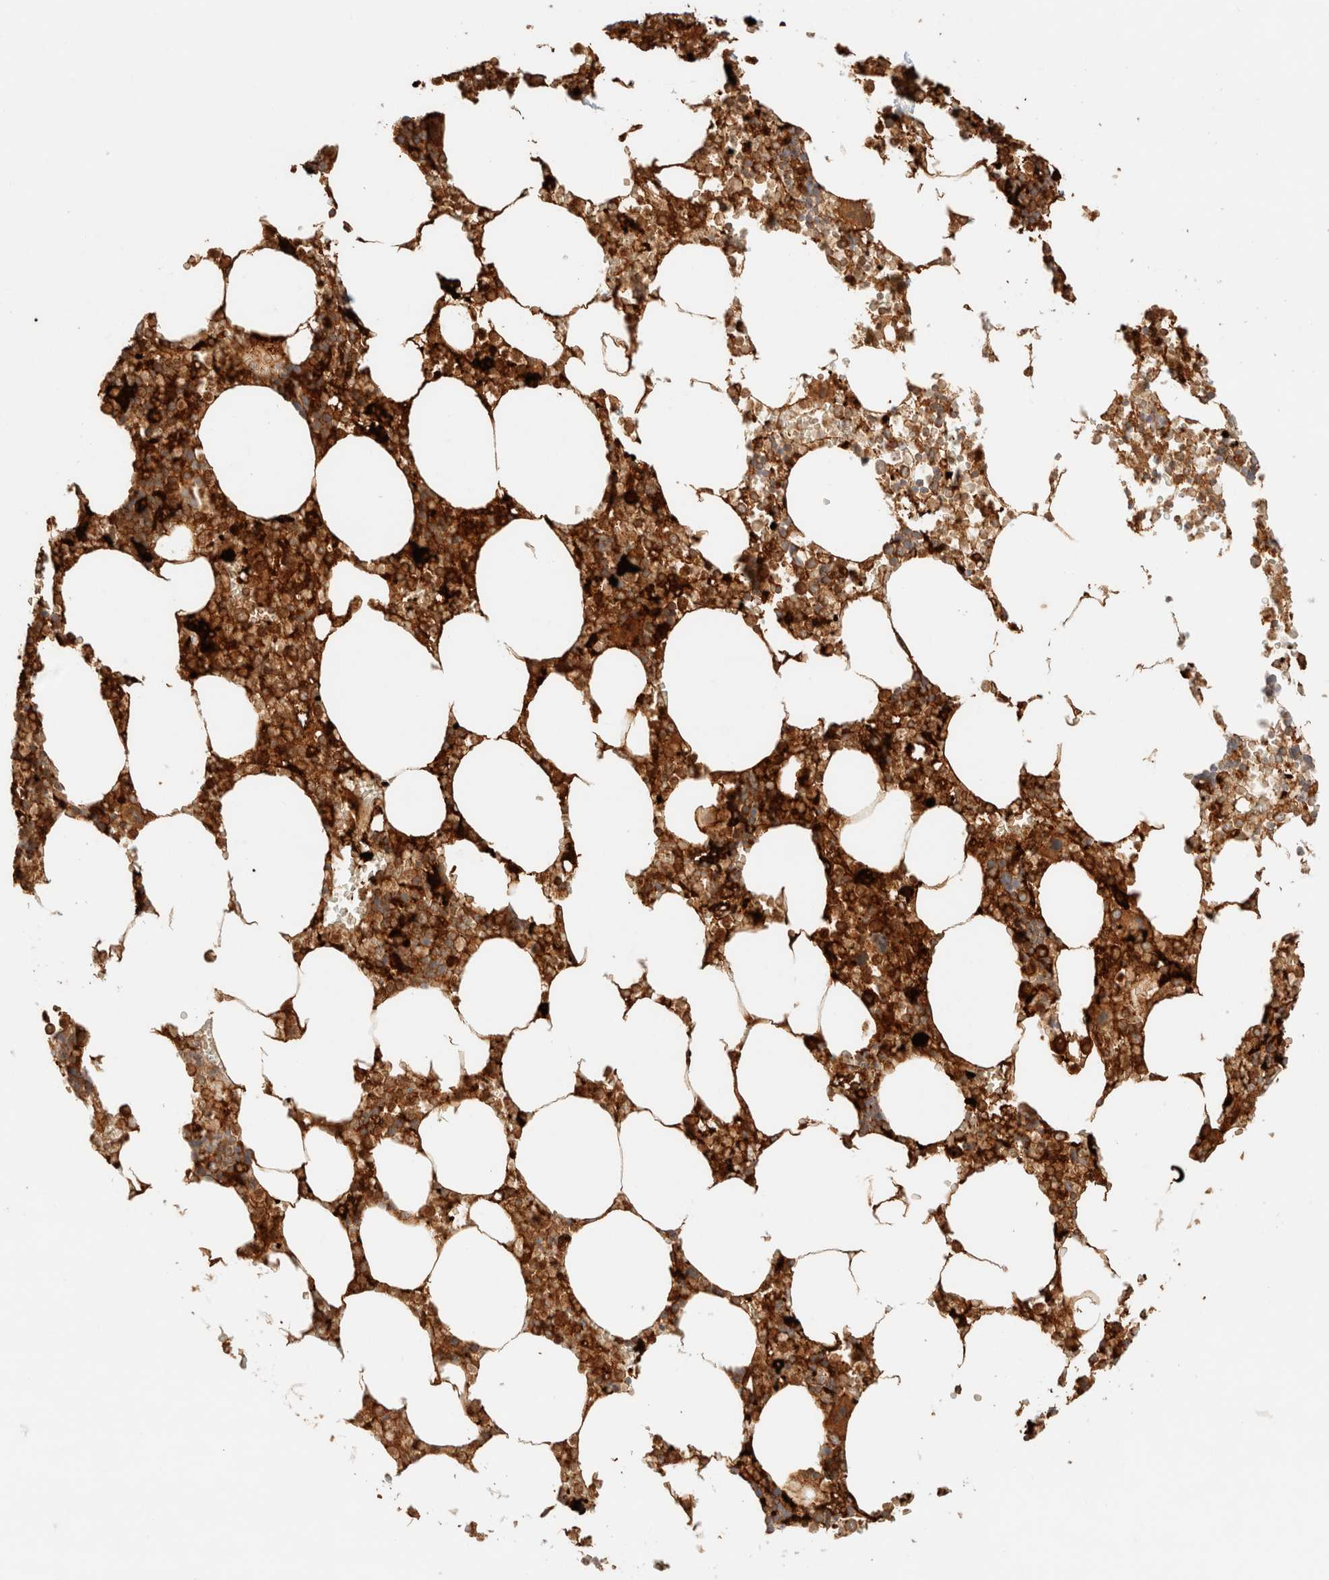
{"staining": {"intensity": "strong", "quantity": ">75%", "location": "cytoplasmic/membranous"}, "tissue": "bone marrow", "cell_type": "Hematopoietic cells", "image_type": "normal", "snomed": [{"axis": "morphology", "description": "Normal tissue, NOS"}, {"axis": "topography", "description": "Bone marrow"}], "caption": "A high amount of strong cytoplasmic/membranous positivity is appreciated in about >75% of hematopoietic cells in normal bone marrow.", "gene": "TACO1", "patient": {"sex": "male", "age": 70}}